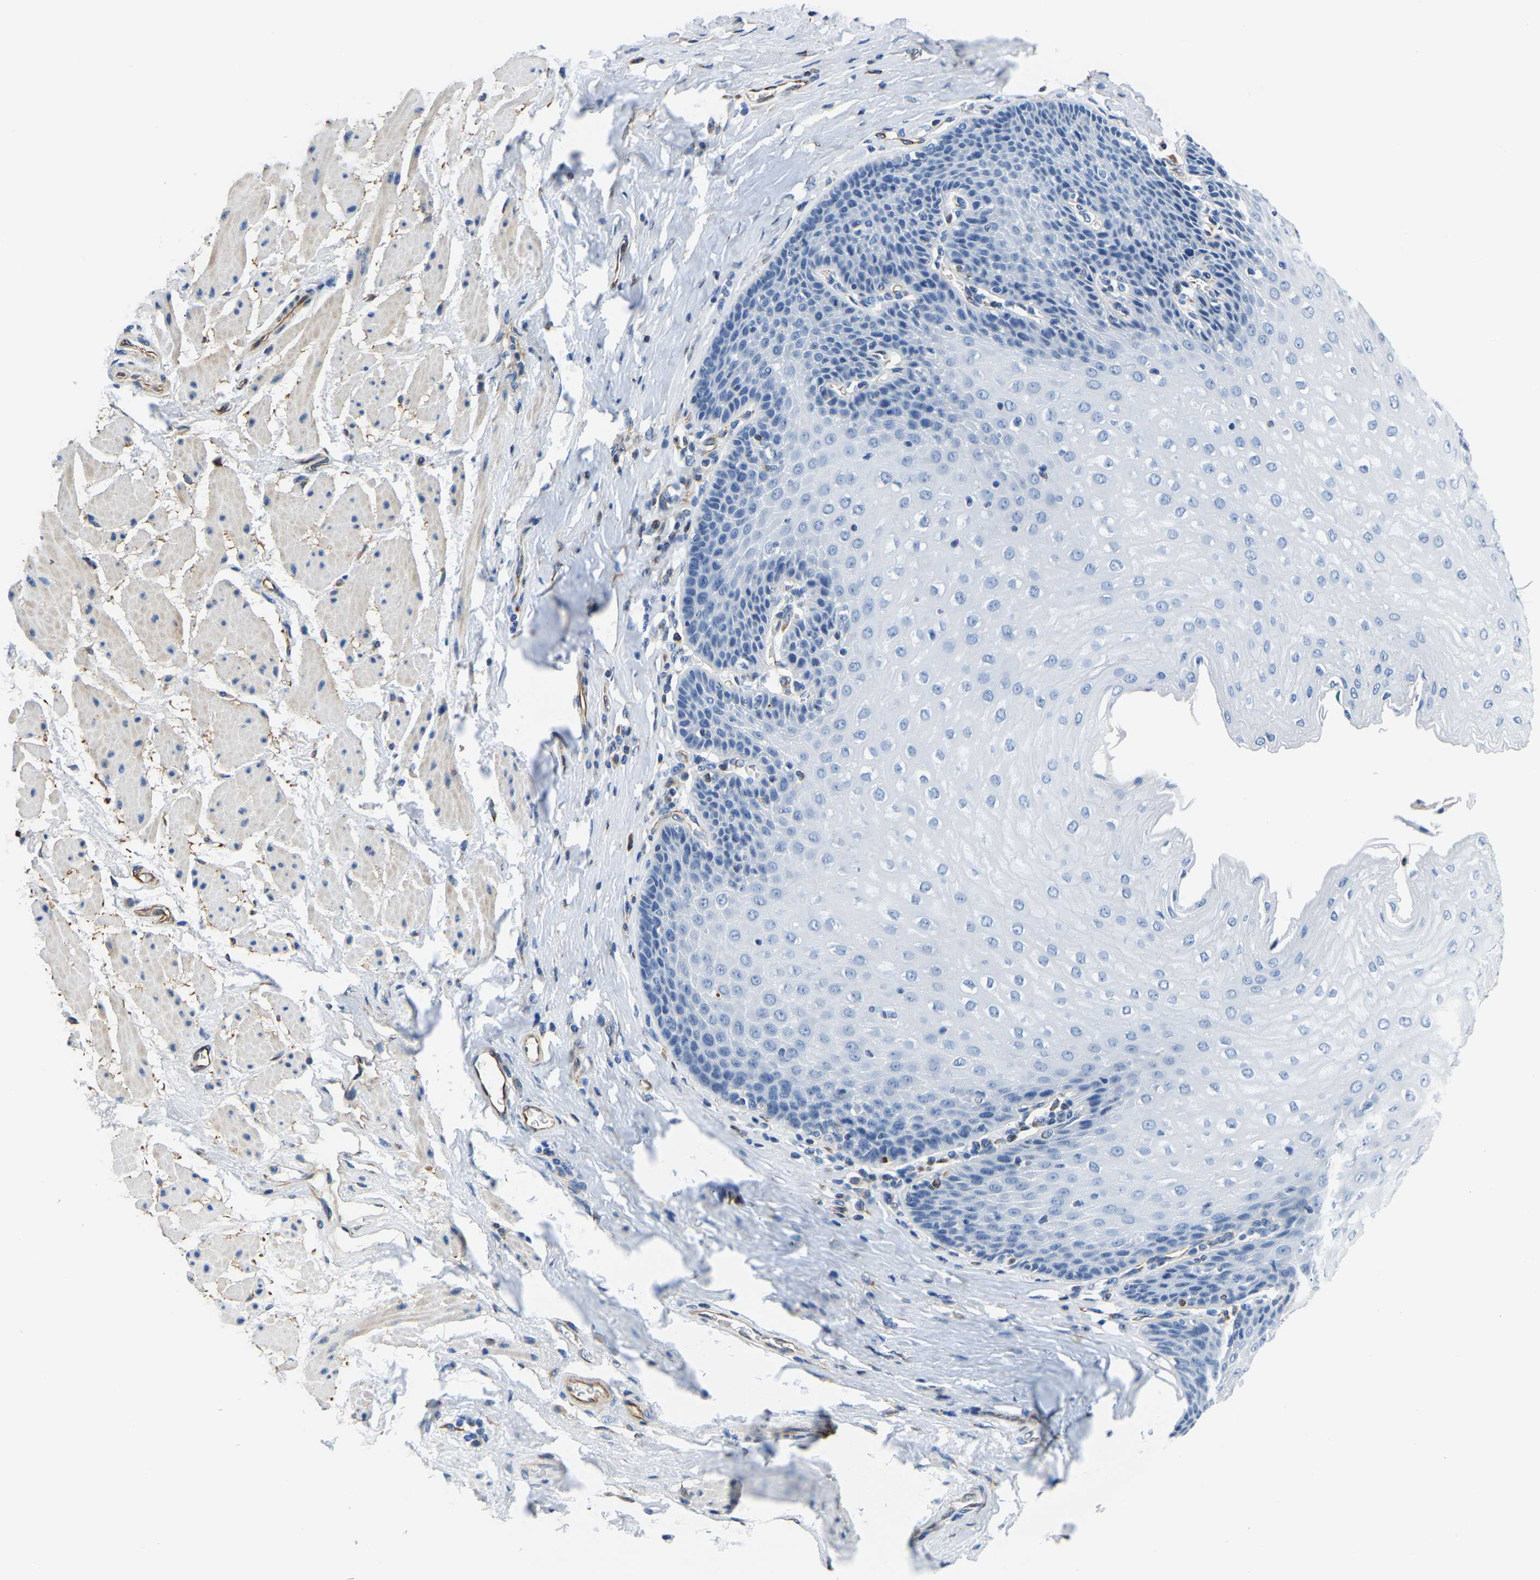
{"staining": {"intensity": "negative", "quantity": "none", "location": "none"}, "tissue": "esophagus", "cell_type": "Squamous epithelial cells", "image_type": "normal", "snomed": [{"axis": "morphology", "description": "Normal tissue, NOS"}, {"axis": "topography", "description": "Esophagus"}], "caption": "Squamous epithelial cells show no significant expression in normal esophagus. The staining is performed using DAB brown chromogen with nuclei counter-stained in using hematoxylin.", "gene": "MS4A3", "patient": {"sex": "female", "age": 61}}